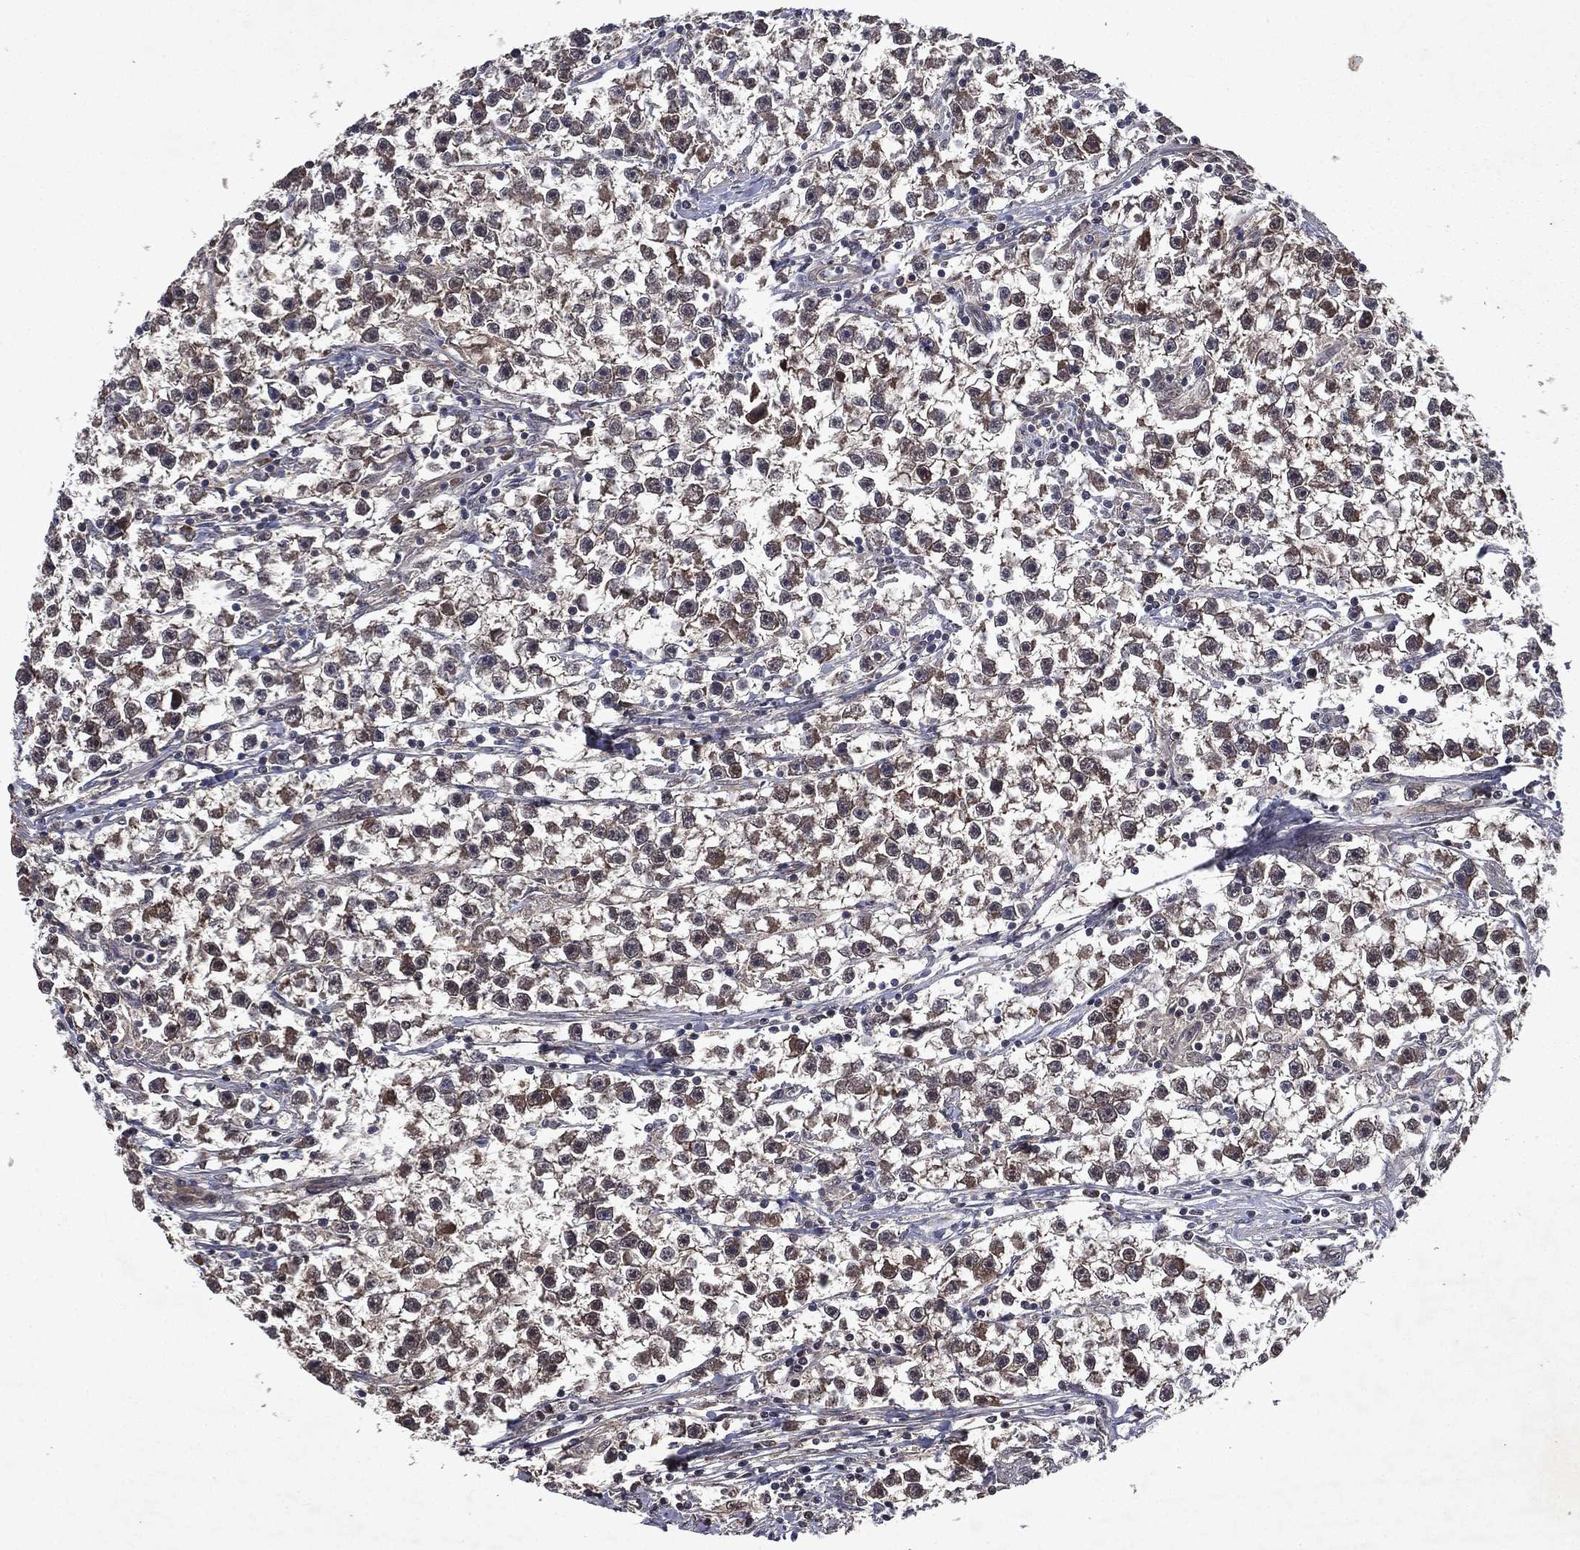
{"staining": {"intensity": "negative", "quantity": "none", "location": "none"}, "tissue": "testis cancer", "cell_type": "Tumor cells", "image_type": "cancer", "snomed": [{"axis": "morphology", "description": "Seminoma, NOS"}, {"axis": "topography", "description": "Testis"}], "caption": "This is a micrograph of immunohistochemistry (IHC) staining of seminoma (testis), which shows no expression in tumor cells. (DAB immunohistochemistry with hematoxylin counter stain).", "gene": "FGD1", "patient": {"sex": "male", "age": 59}}